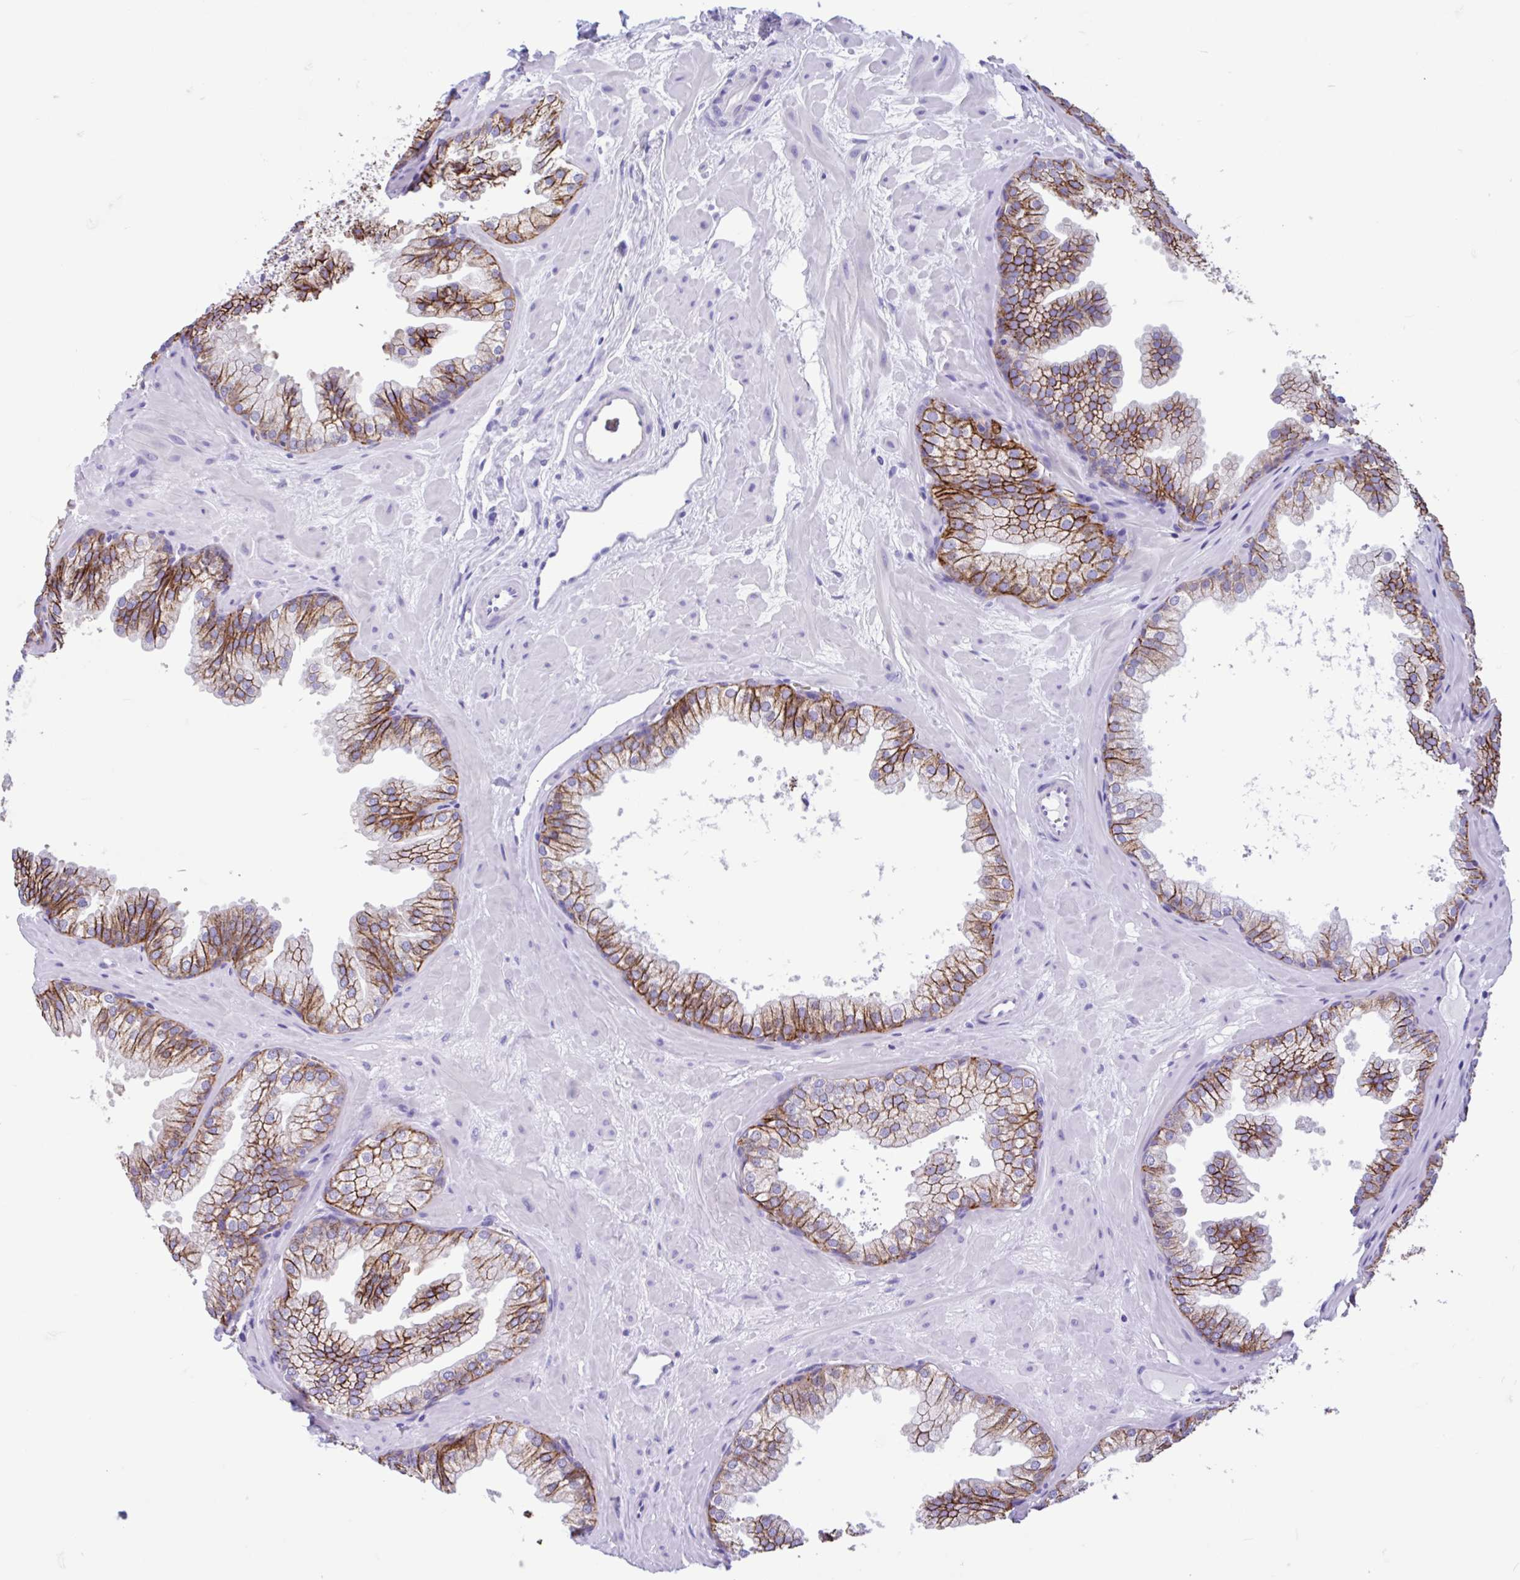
{"staining": {"intensity": "strong", "quantity": ">75%", "location": "cytoplasmic/membranous"}, "tissue": "prostate", "cell_type": "Glandular cells", "image_type": "normal", "snomed": [{"axis": "morphology", "description": "Normal tissue, NOS"}, {"axis": "topography", "description": "Prostate"}], "caption": "Unremarkable prostate shows strong cytoplasmic/membranous positivity in about >75% of glandular cells The staining is performed using DAB (3,3'-diaminobenzidine) brown chromogen to label protein expression. The nuclei are counter-stained blue using hematoxylin..", "gene": "TMEM79", "patient": {"sex": "male", "age": 37}}